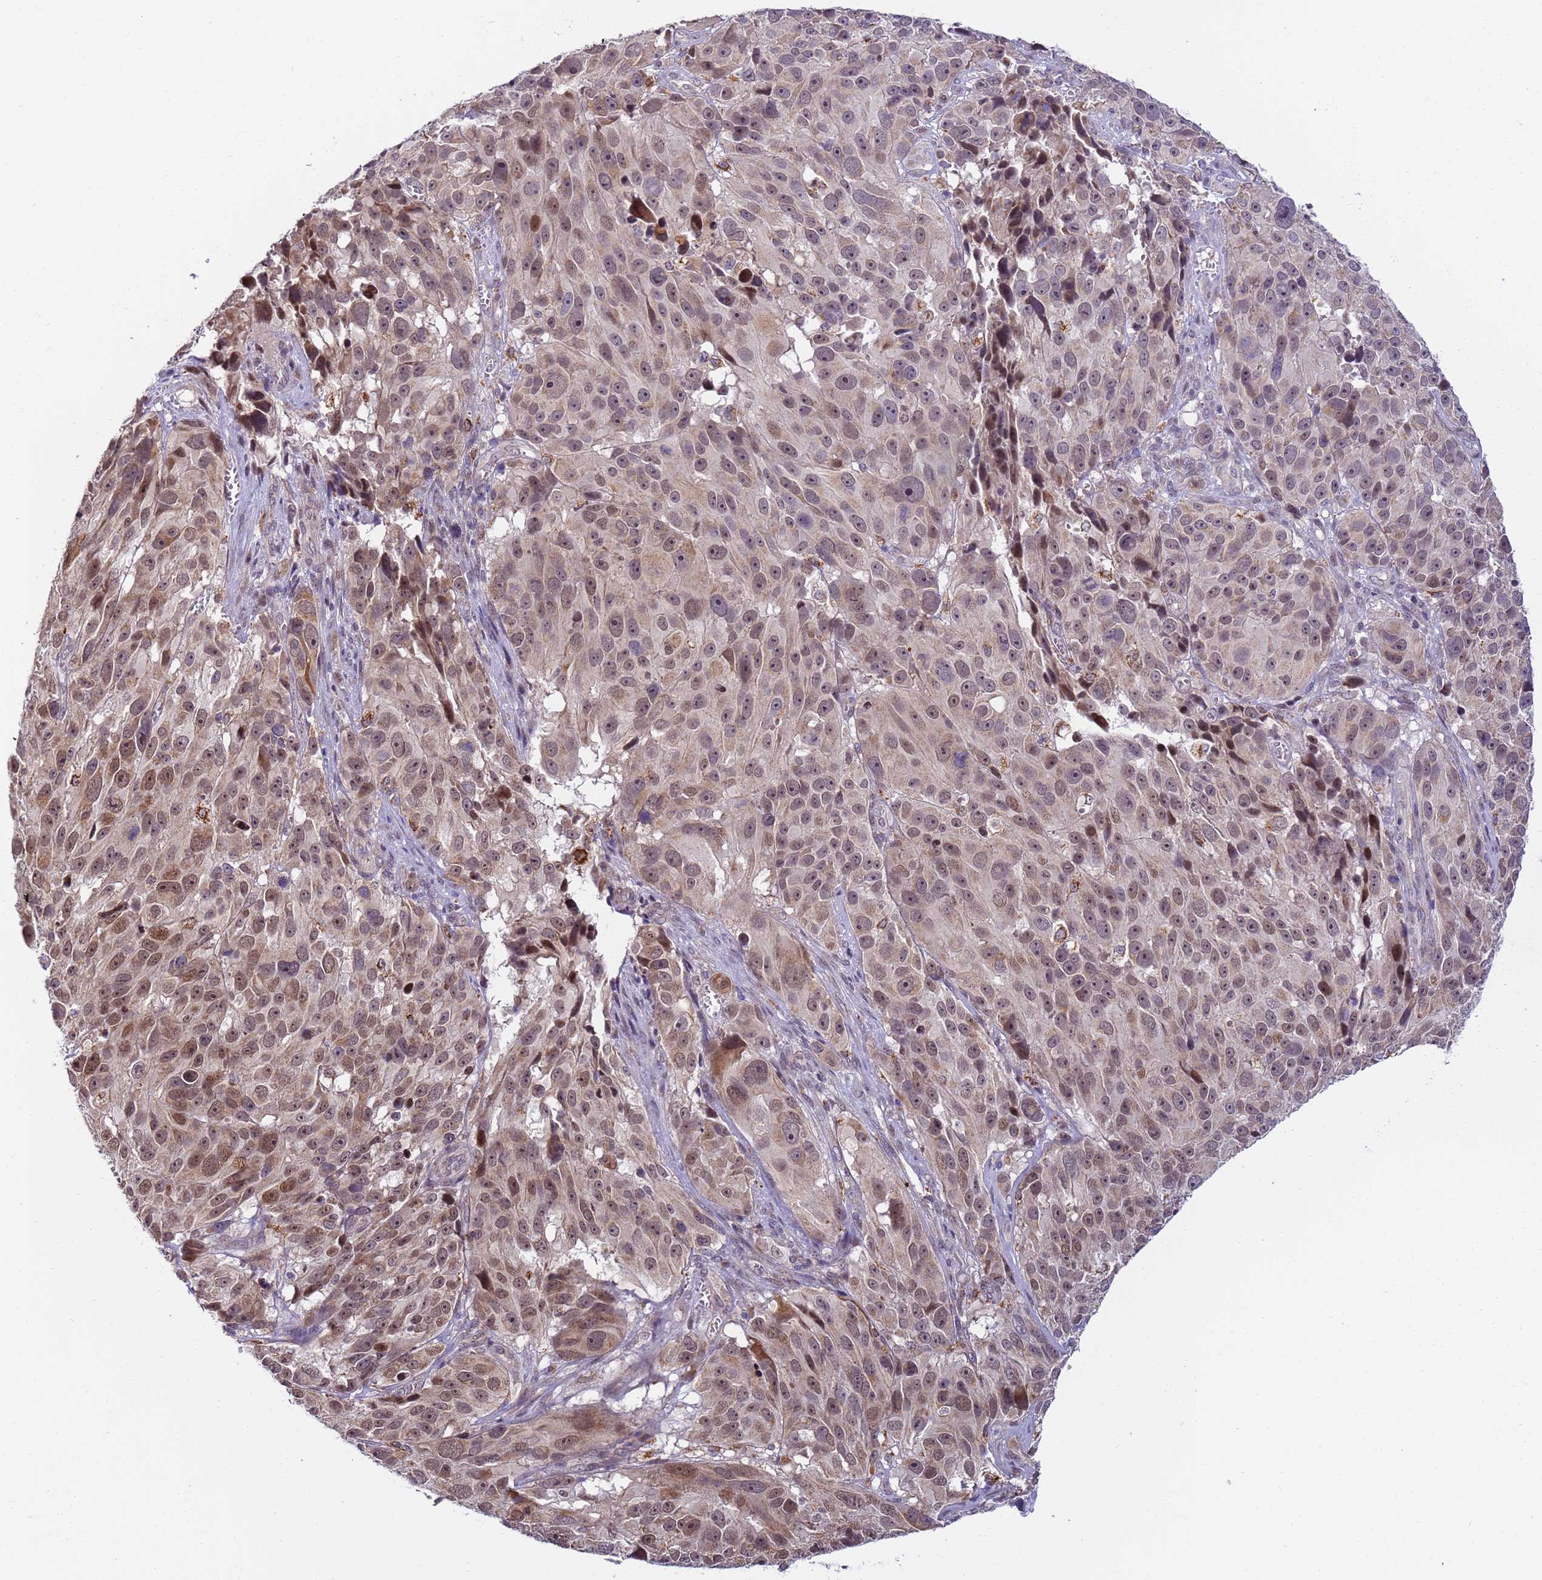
{"staining": {"intensity": "weak", "quantity": ">75%", "location": "cytoplasmic/membranous,nuclear"}, "tissue": "melanoma", "cell_type": "Tumor cells", "image_type": "cancer", "snomed": [{"axis": "morphology", "description": "Malignant melanoma, NOS"}, {"axis": "topography", "description": "Skin"}], "caption": "Protein expression analysis of human melanoma reveals weak cytoplasmic/membranous and nuclear expression in about >75% of tumor cells.", "gene": "RAPGEF3", "patient": {"sex": "male", "age": 84}}